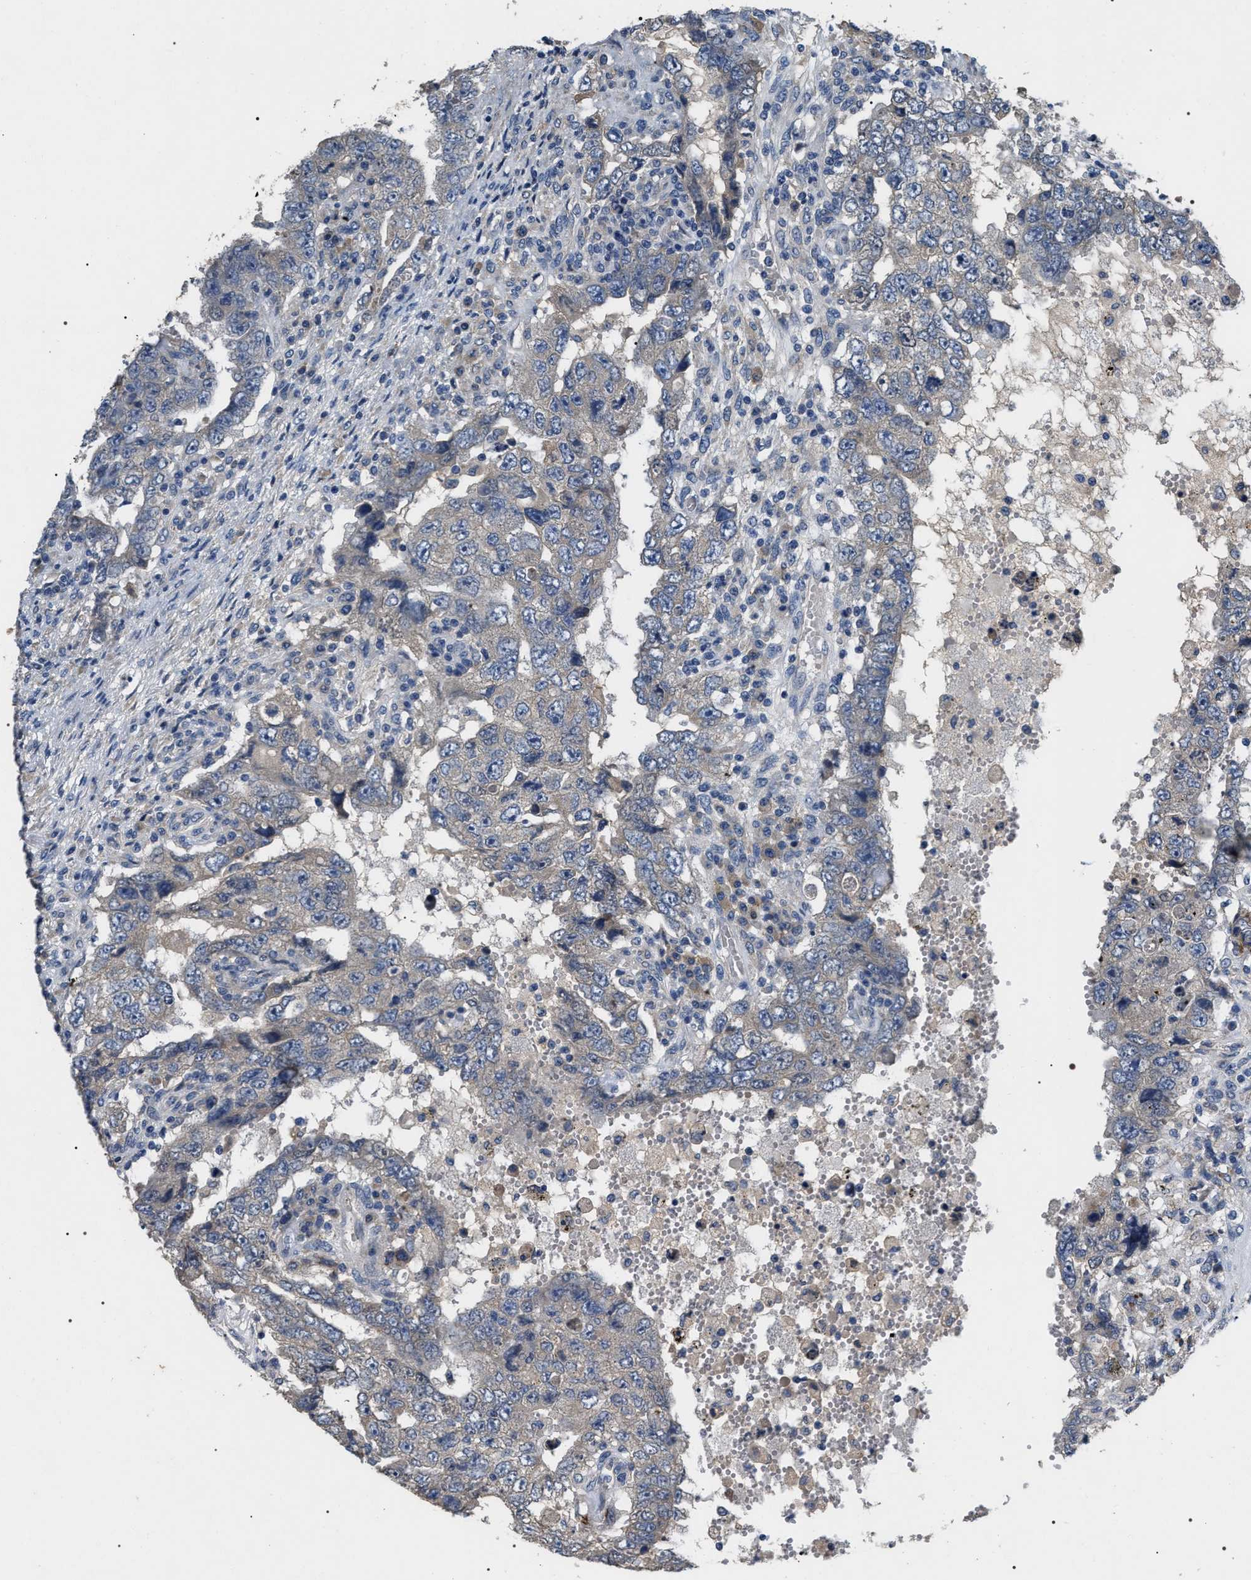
{"staining": {"intensity": "negative", "quantity": "none", "location": "none"}, "tissue": "testis cancer", "cell_type": "Tumor cells", "image_type": "cancer", "snomed": [{"axis": "morphology", "description": "Carcinoma, Embryonal, NOS"}, {"axis": "topography", "description": "Testis"}], "caption": "An image of human testis cancer is negative for staining in tumor cells.", "gene": "IFT81", "patient": {"sex": "male", "age": 26}}